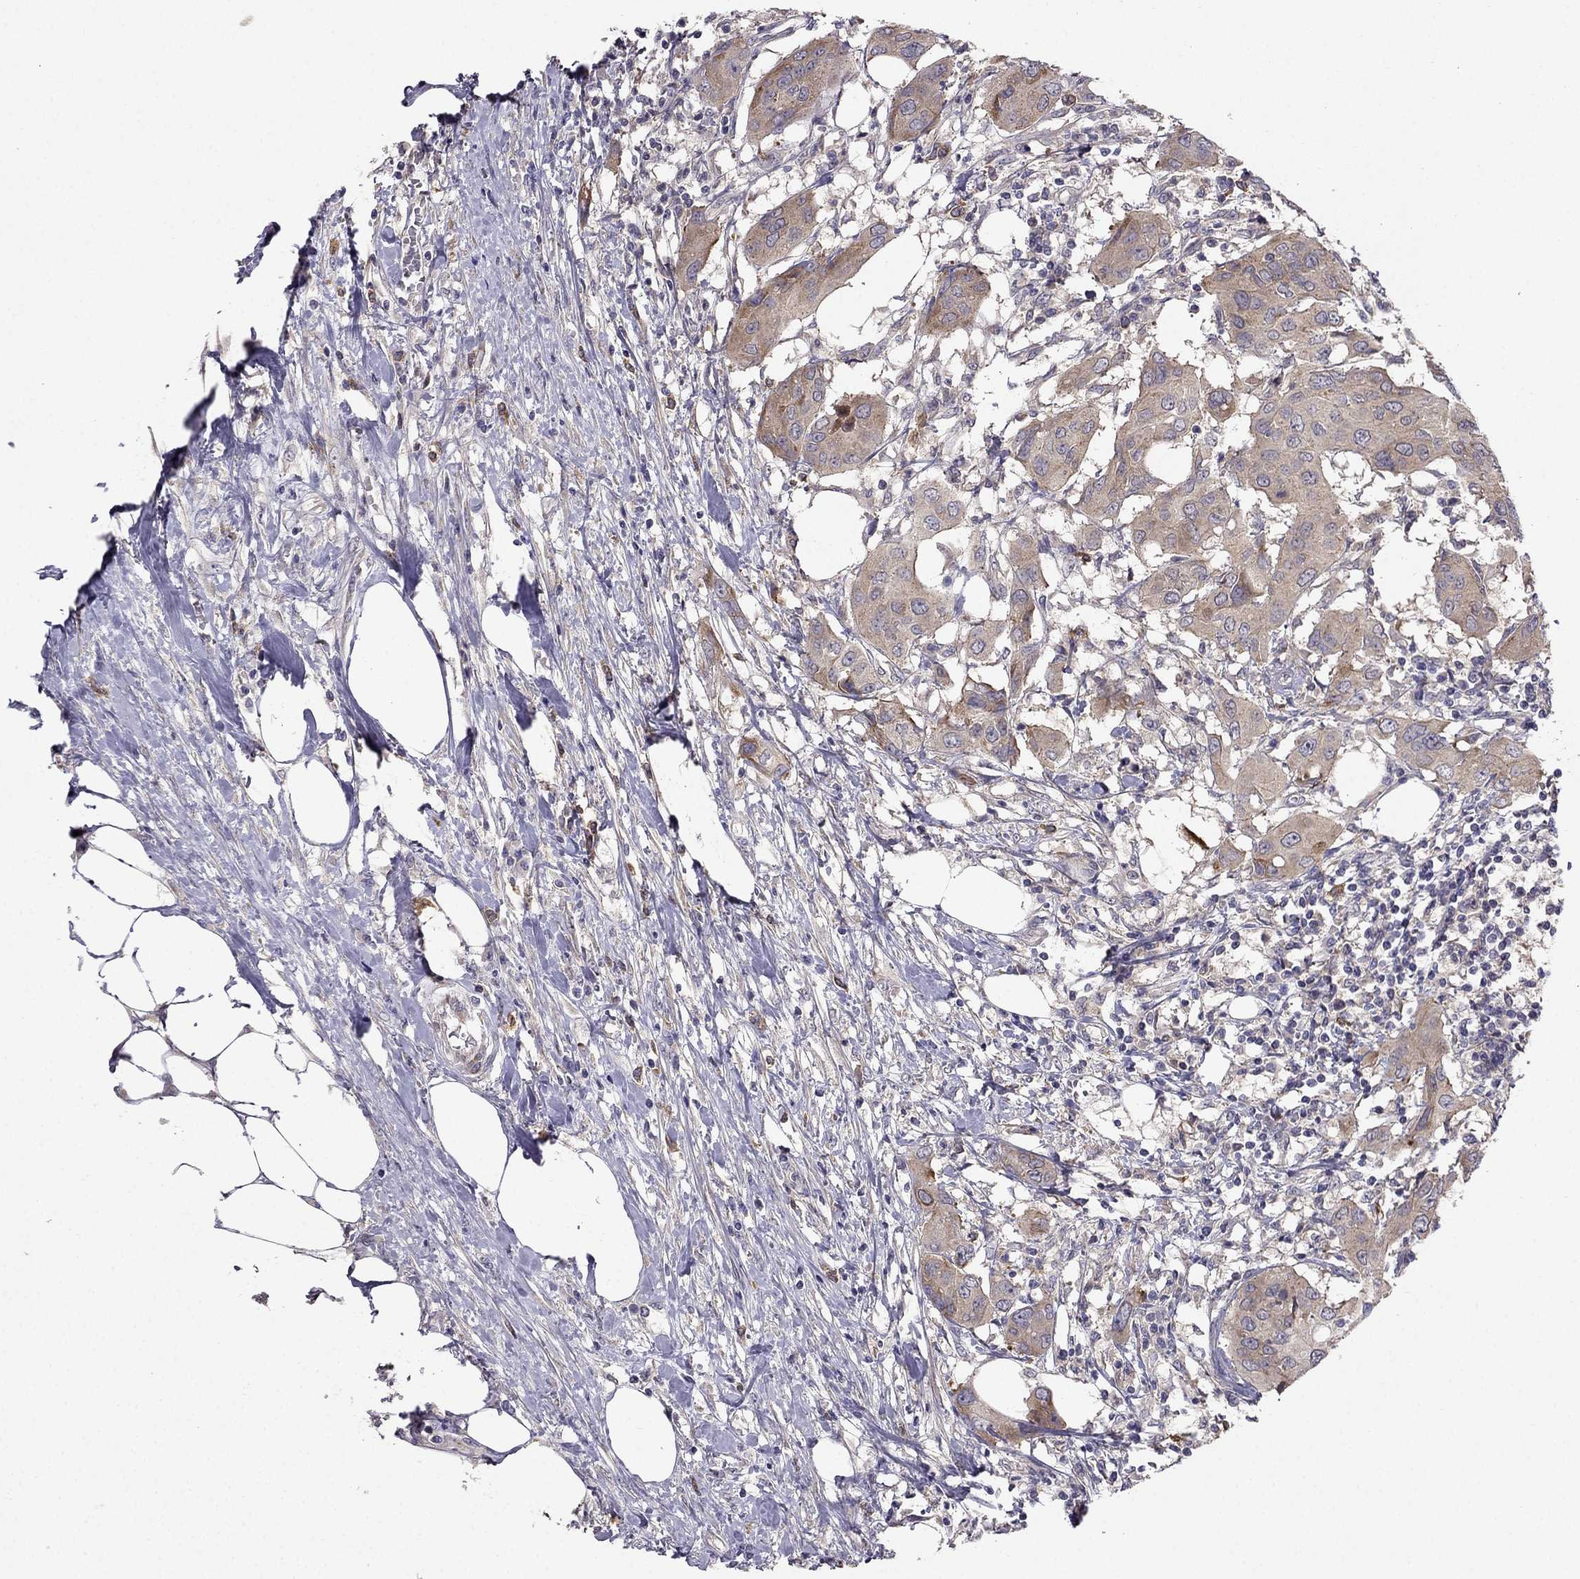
{"staining": {"intensity": "weak", "quantity": ">75%", "location": "cytoplasmic/membranous"}, "tissue": "urothelial cancer", "cell_type": "Tumor cells", "image_type": "cancer", "snomed": [{"axis": "morphology", "description": "Urothelial carcinoma, NOS"}, {"axis": "morphology", "description": "Urothelial carcinoma, High grade"}, {"axis": "topography", "description": "Urinary bladder"}], "caption": "There is low levels of weak cytoplasmic/membranous positivity in tumor cells of transitional cell carcinoma, as demonstrated by immunohistochemical staining (brown color).", "gene": "STXBP5", "patient": {"sex": "male", "age": 63}}